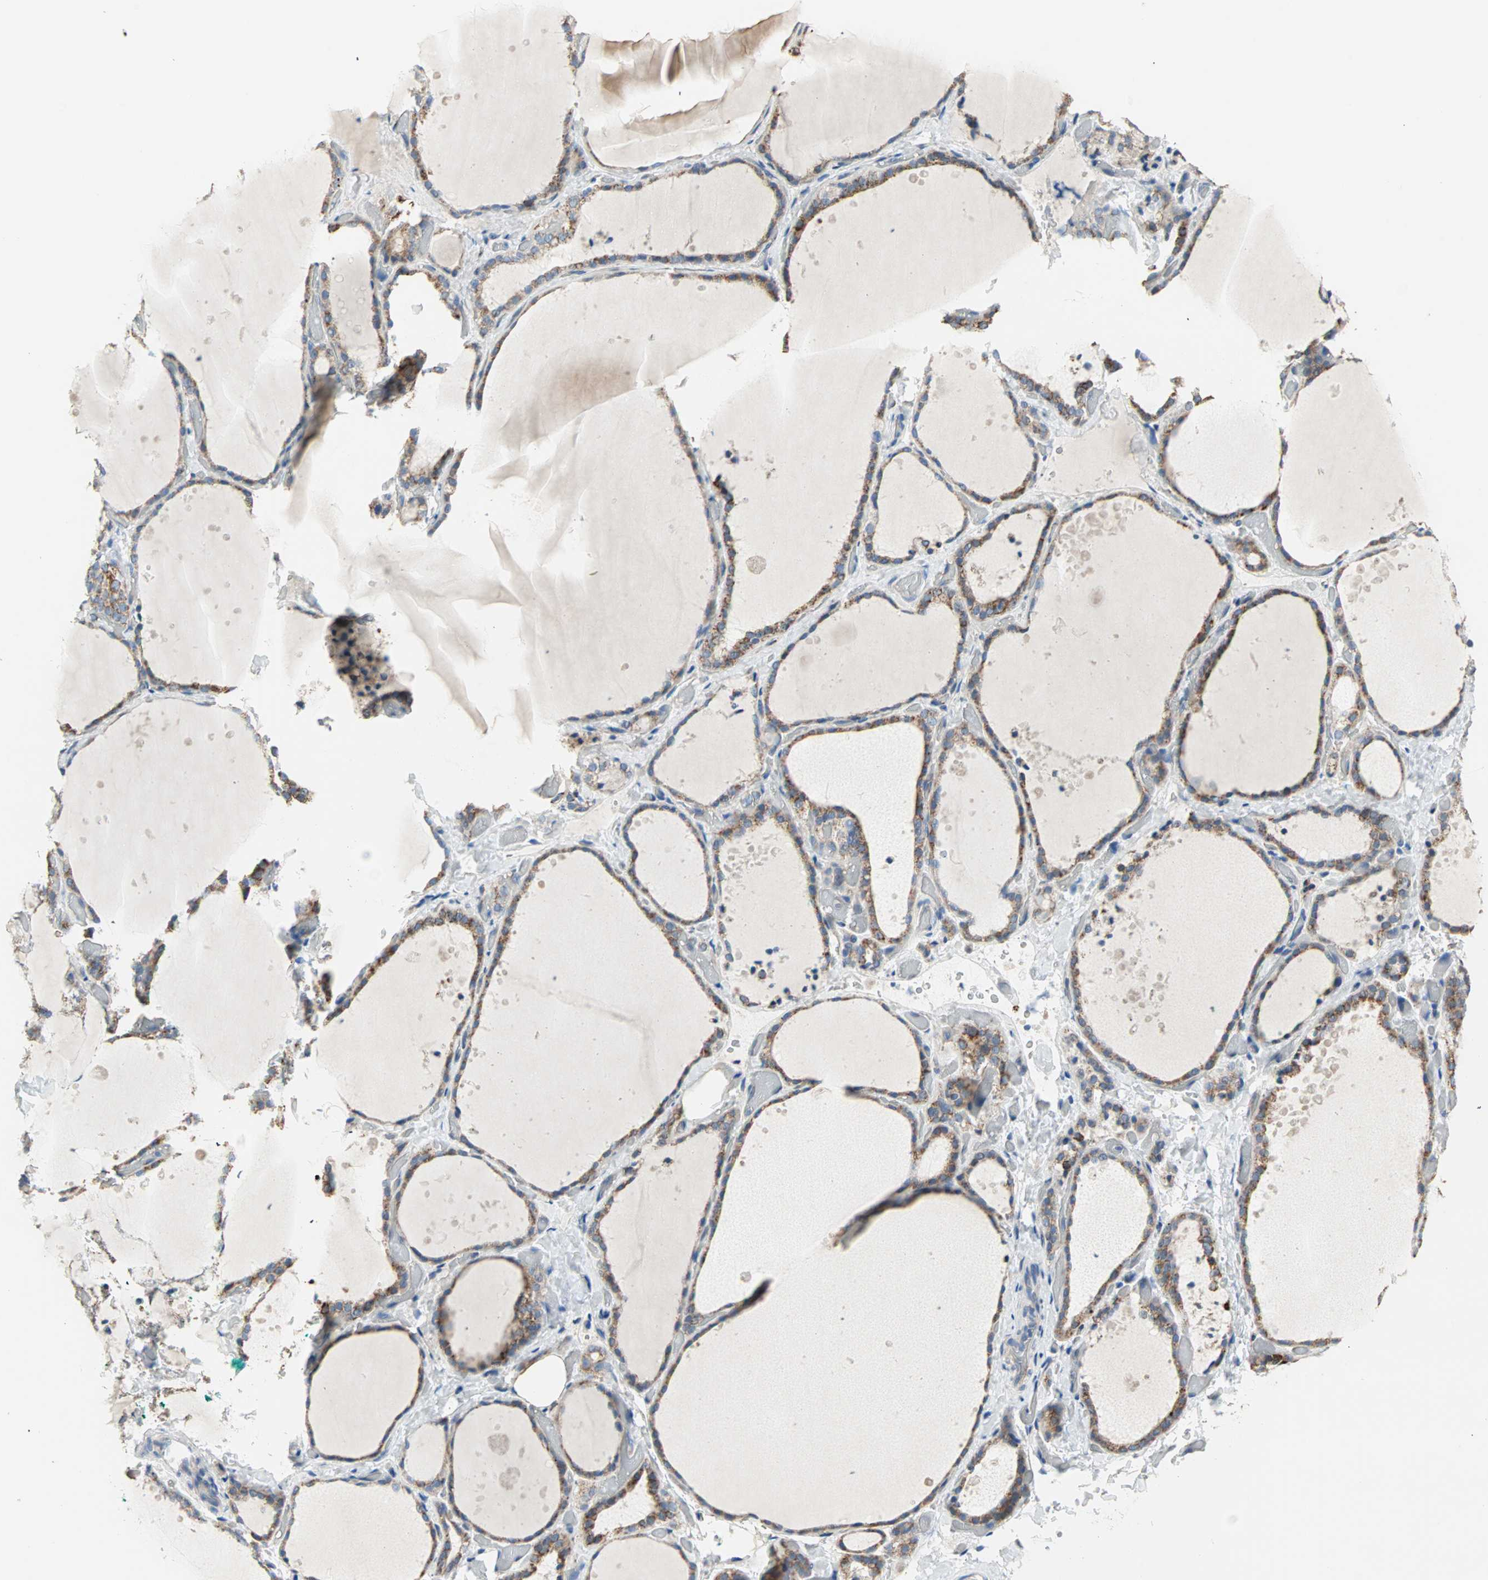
{"staining": {"intensity": "moderate", "quantity": ">75%", "location": "cytoplasmic/membranous"}, "tissue": "thyroid gland", "cell_type": "Glandular cells", "image_type": "normal", "snomed": [{"axis": "morphology", "description": "Normal tissue, NOS"}, {"axis": "topography", "description": "Thyroid gland"}], "caption": "The photomicrograph shows staining of benign thyroid gland, revealing moderate cytoplasmic/membranous protein staining (brown color) within glandular cells.", "gene": "TST", "patient": {"sex": "female", "age": 44}}